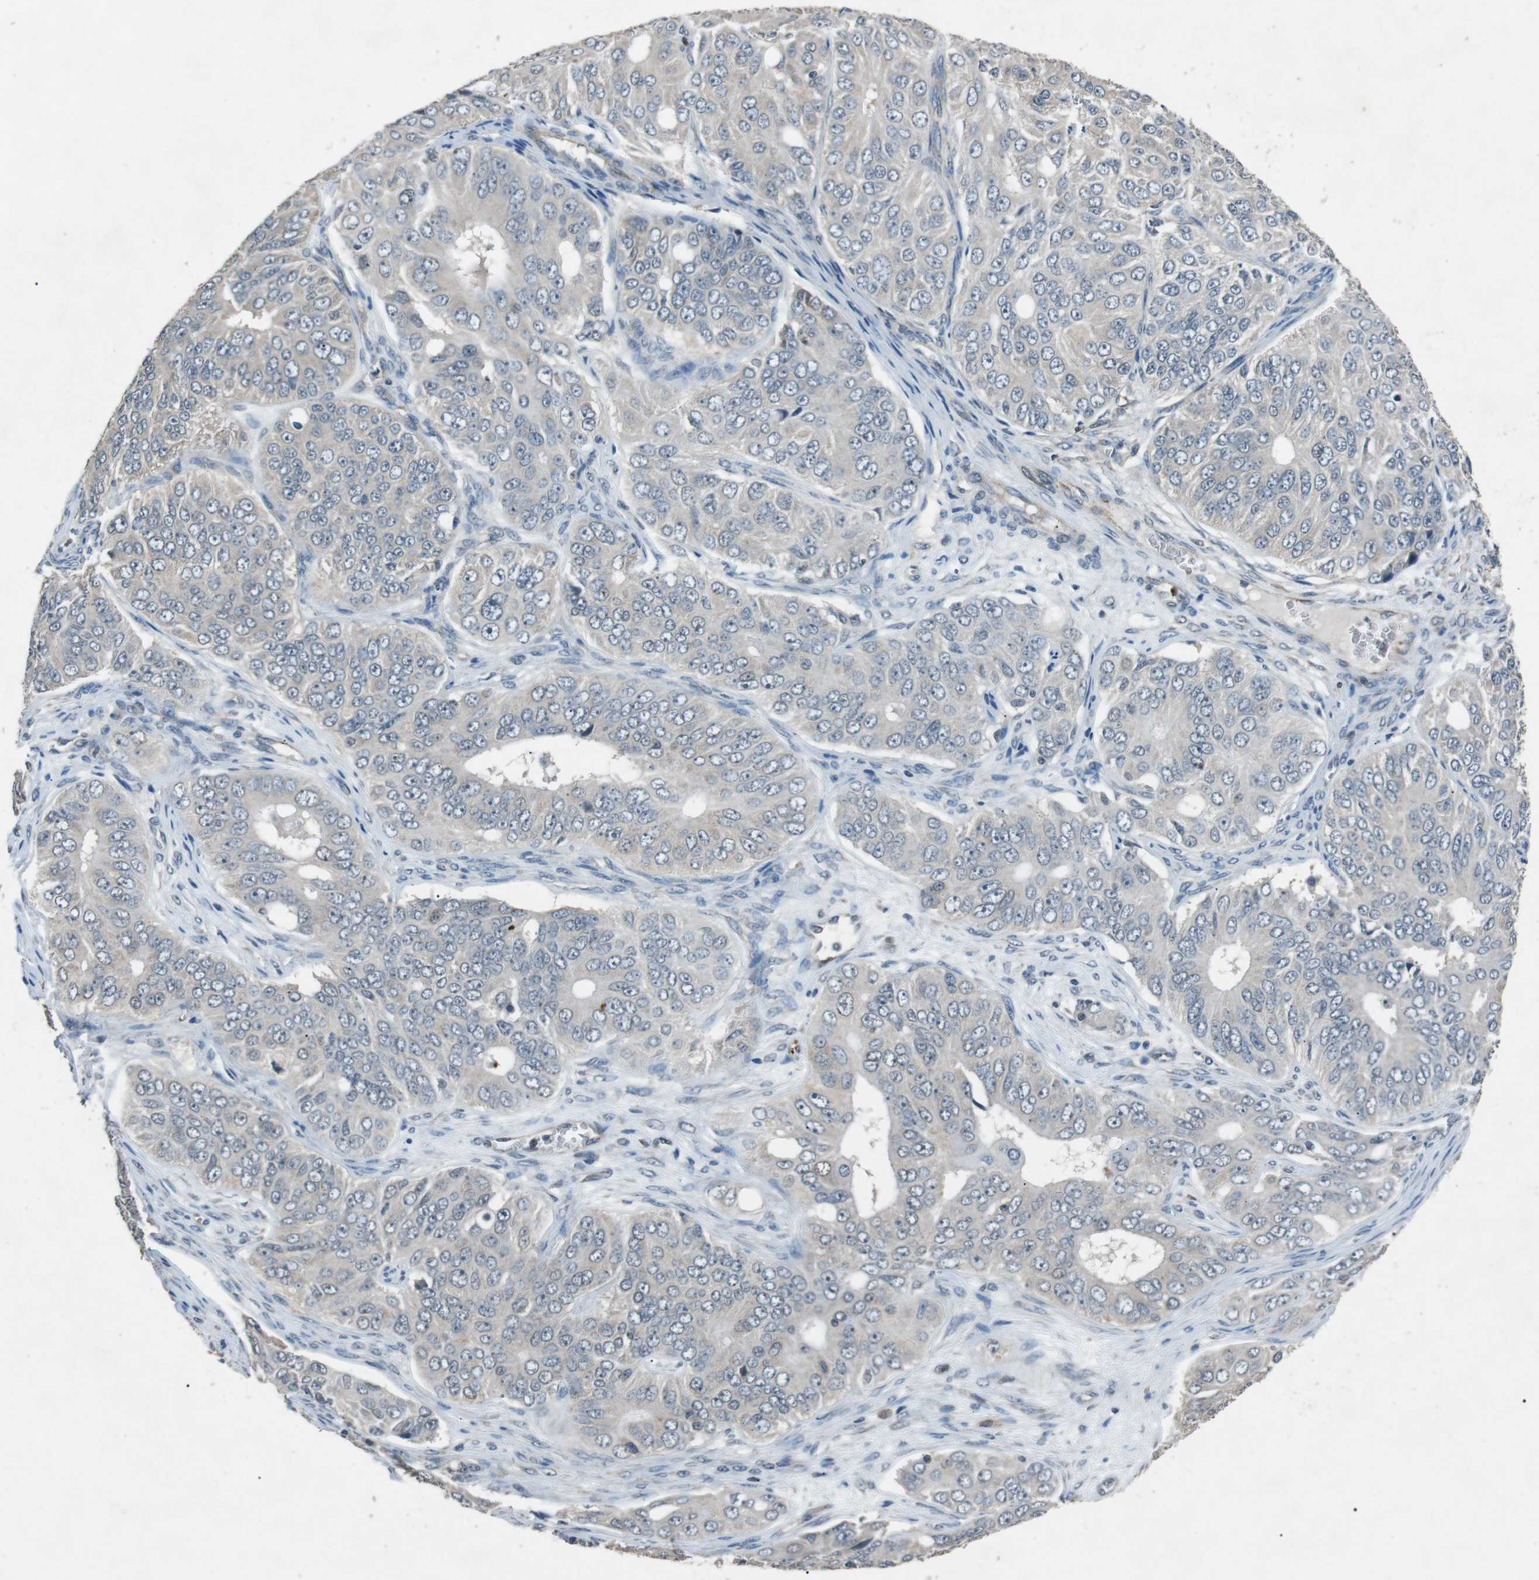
{"staining": {"intensity": "negative", "quantity": "none", "location": "none"}, "tissue": "ovarian cancer", "cell_type": "Tumor cells", "image_type": "cancer", "snomed": [{"axis": "morphology", "description": "Carcinoma, endometroid"}, {"axis": "topography", "description": "Ovary"}], "caption": "High magnification brightfield microscopy of ovarian endometroid carcinoma stained with DAB (3,3'-diaminobenzidine) (brown) and counterstained with hematoxylin (blue): tumor cells show no significant positivity.", "gene": "NEK7", "patient": {"sex": "female", "age": 51}}